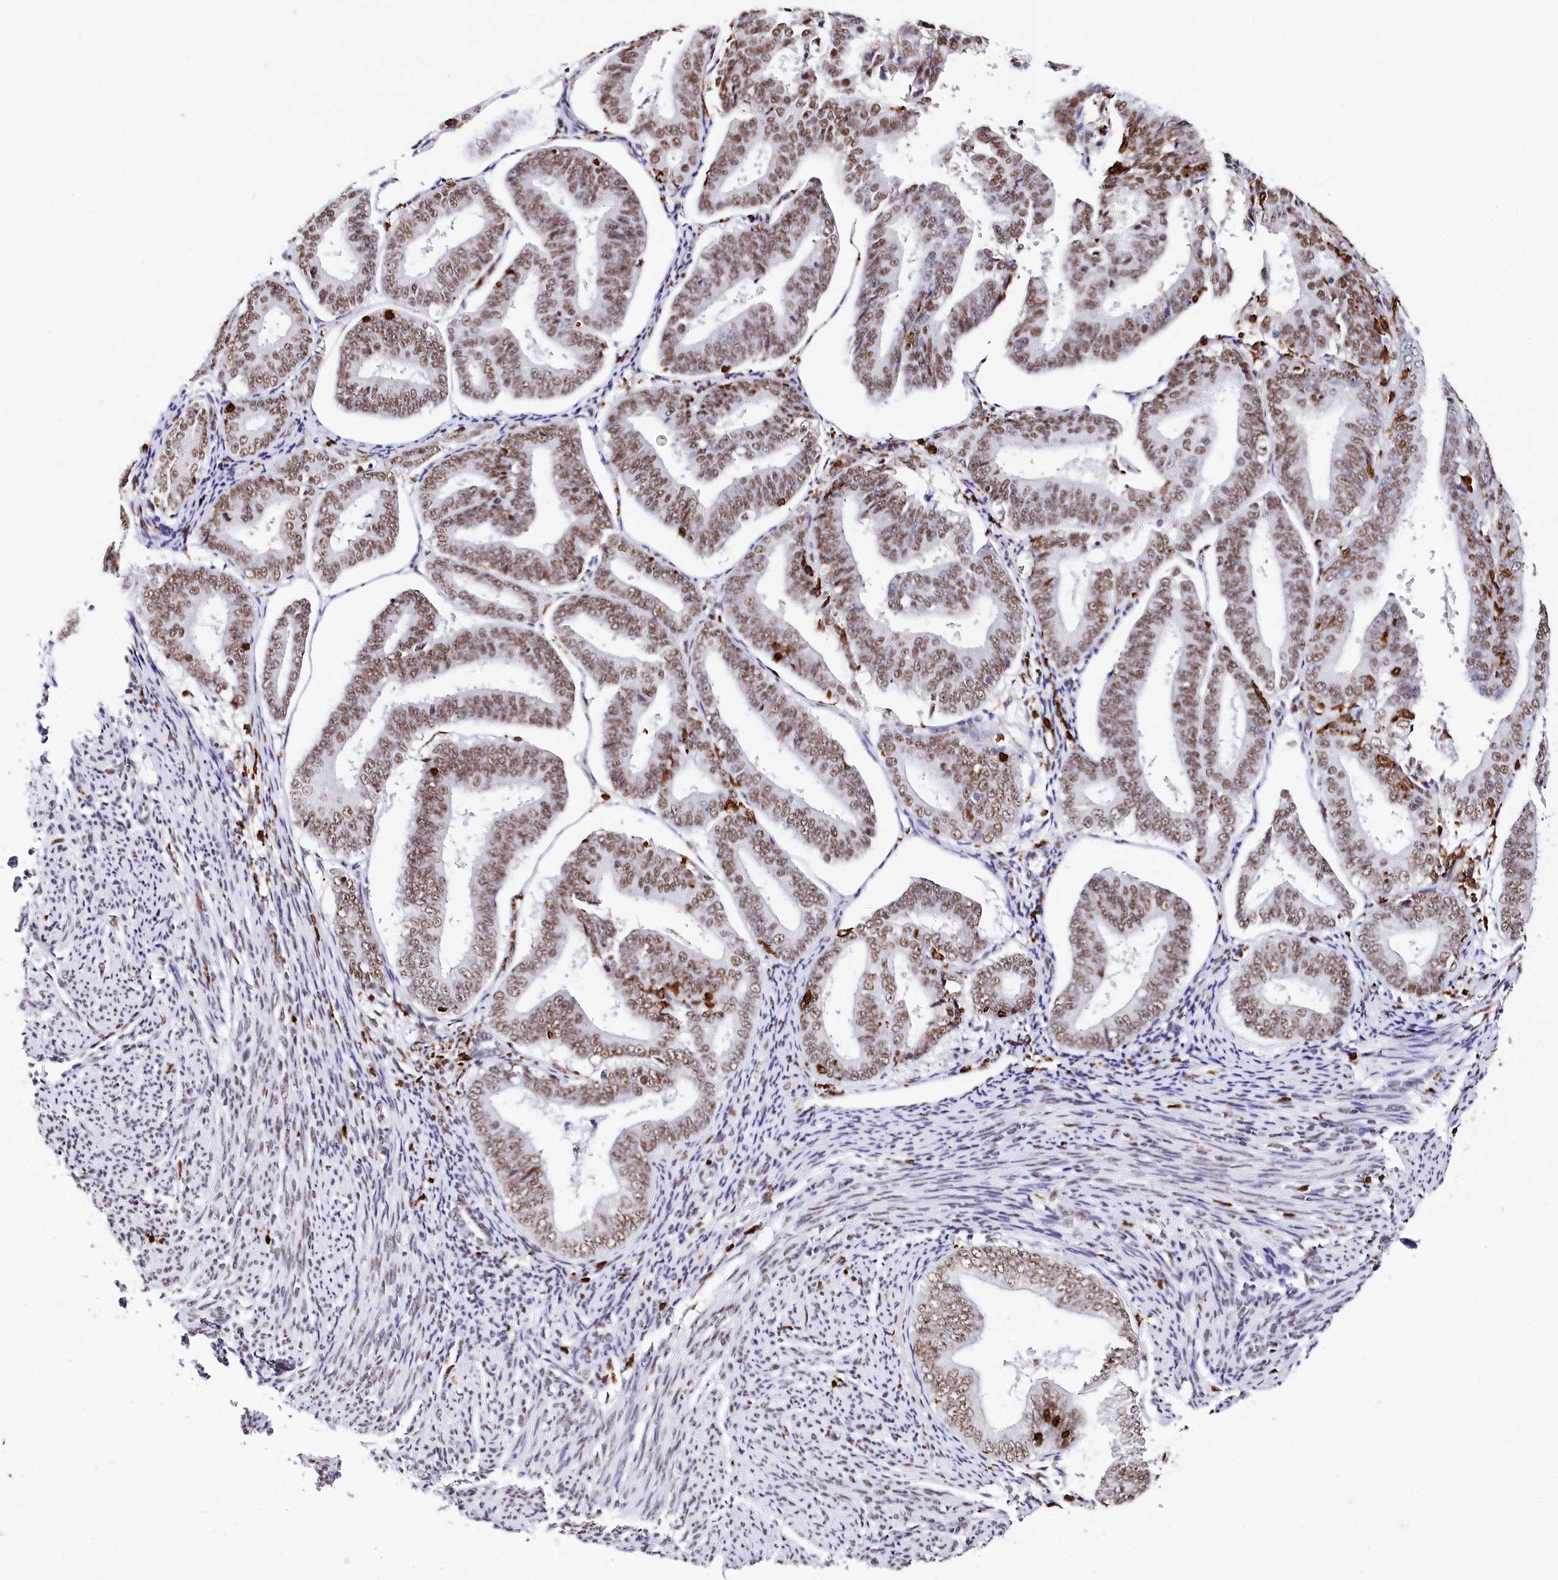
{"staining": {"intensity": "moderate", "quantity": ">75%", "location": "nuclear"}, "tissue": "endometrial cancer", "cell_type": "Tumor cells", "image_type": "cancer", "snomed": [{"axis": "morphology", "description": "Adenocarcinoma, NOS"}, {"axis": "topography", "description": "Endometrium"}], "caption": "Protein staining exhibits moderate nuclear staining in about >75% of tumor cells in adenocarcinoma (endometrial).", "gene": "BARD1", "patient": {"sex": "female", "age": 63}}